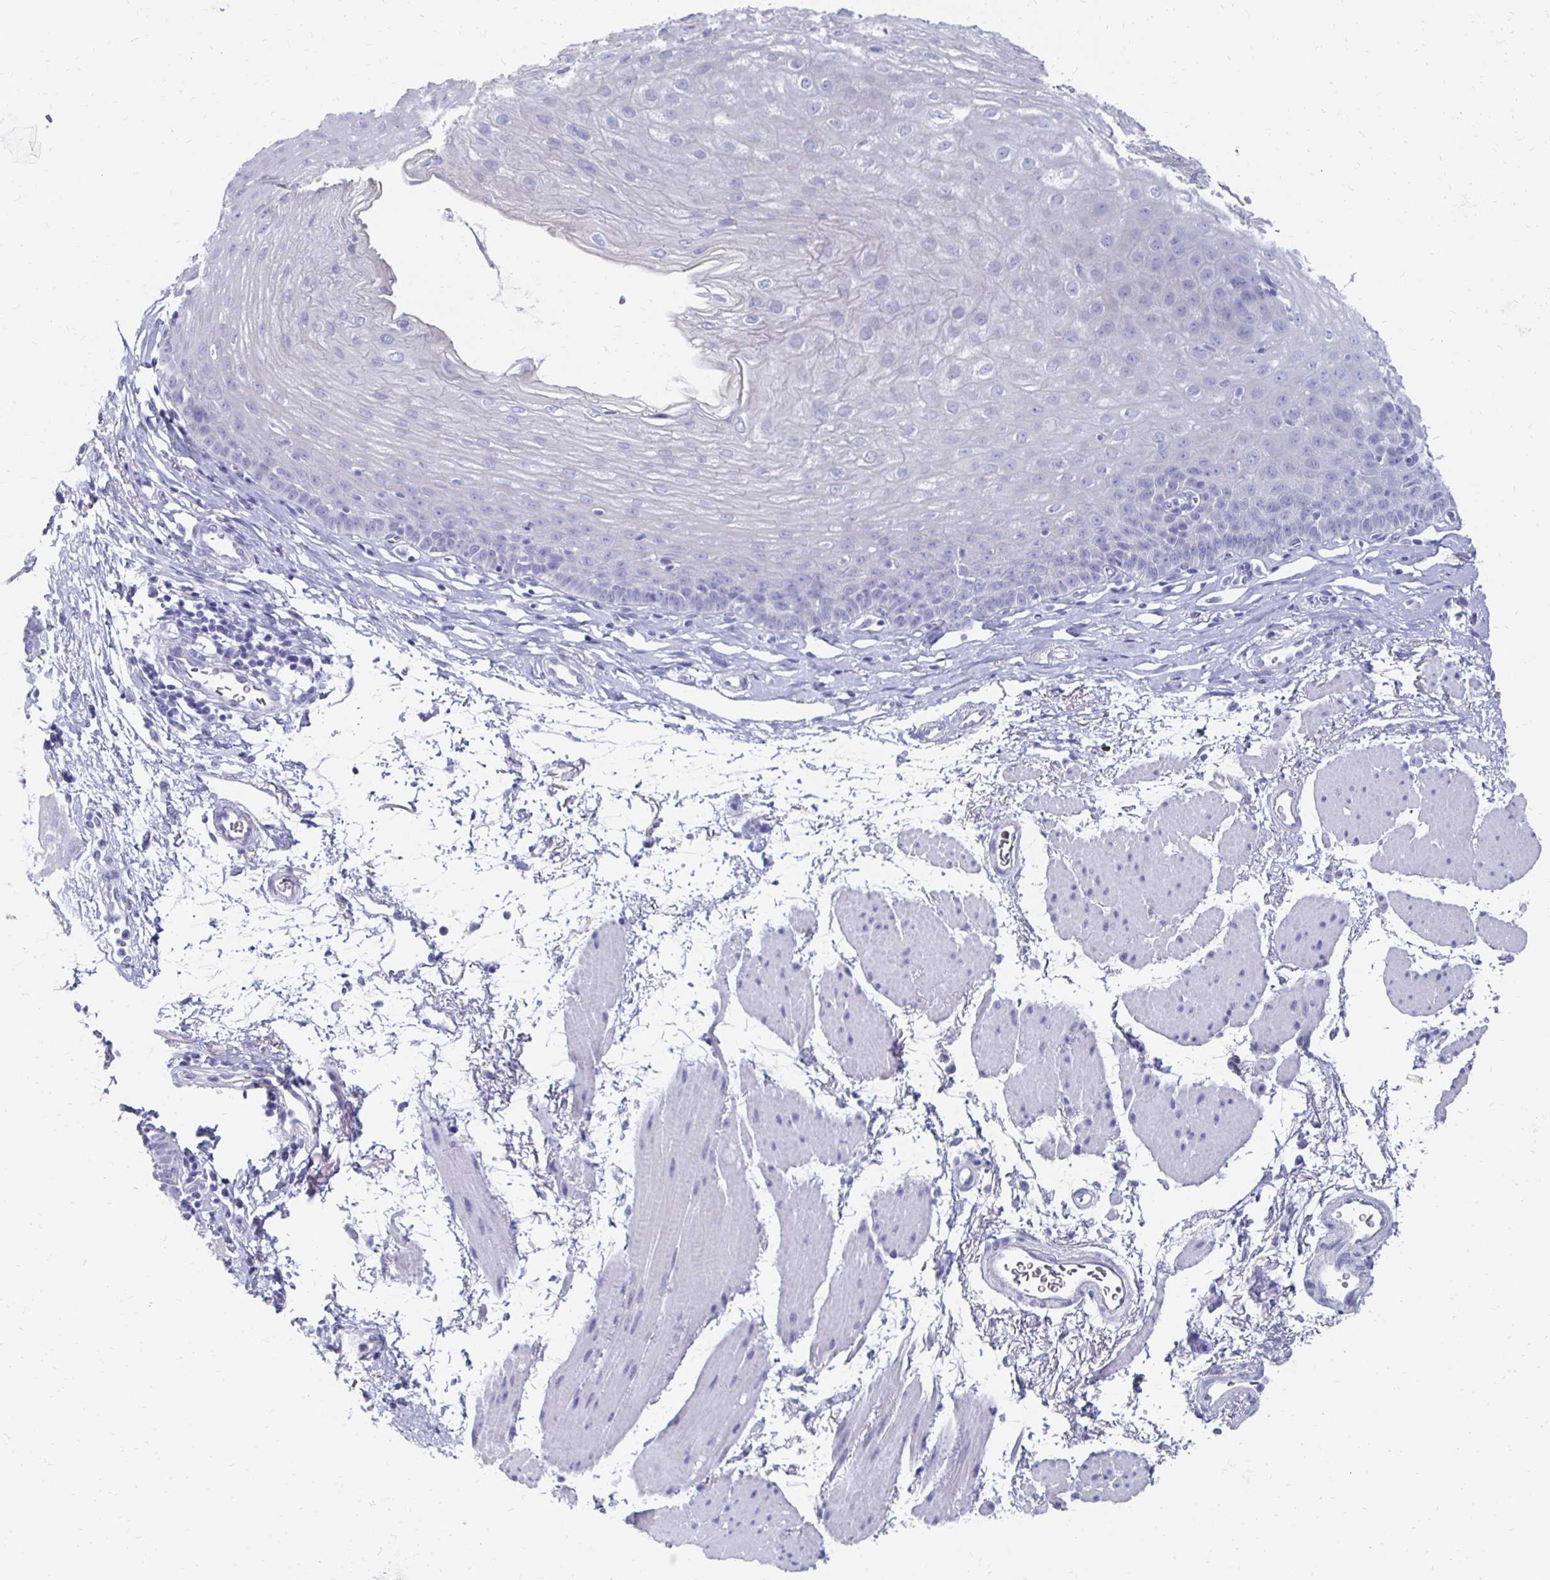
{"staining": {"intensity": "negative", "quantity": "none", "location": "none"}, "tissue": "esophagus", "cell_type": "Squamous epithelial cells", "image_type": "normal", "snomed": [{"axis": "morphology", "description": "Normal tissue, NOS"}, {"axis": "topography", "description": "Esophagus"}], "caption": "Protein analysis of benign esophagus demonstrates no significant expression in squamous epithelial cells.", "gene": "SYCP3", "patient": {"sex": "female", "age": 81}}